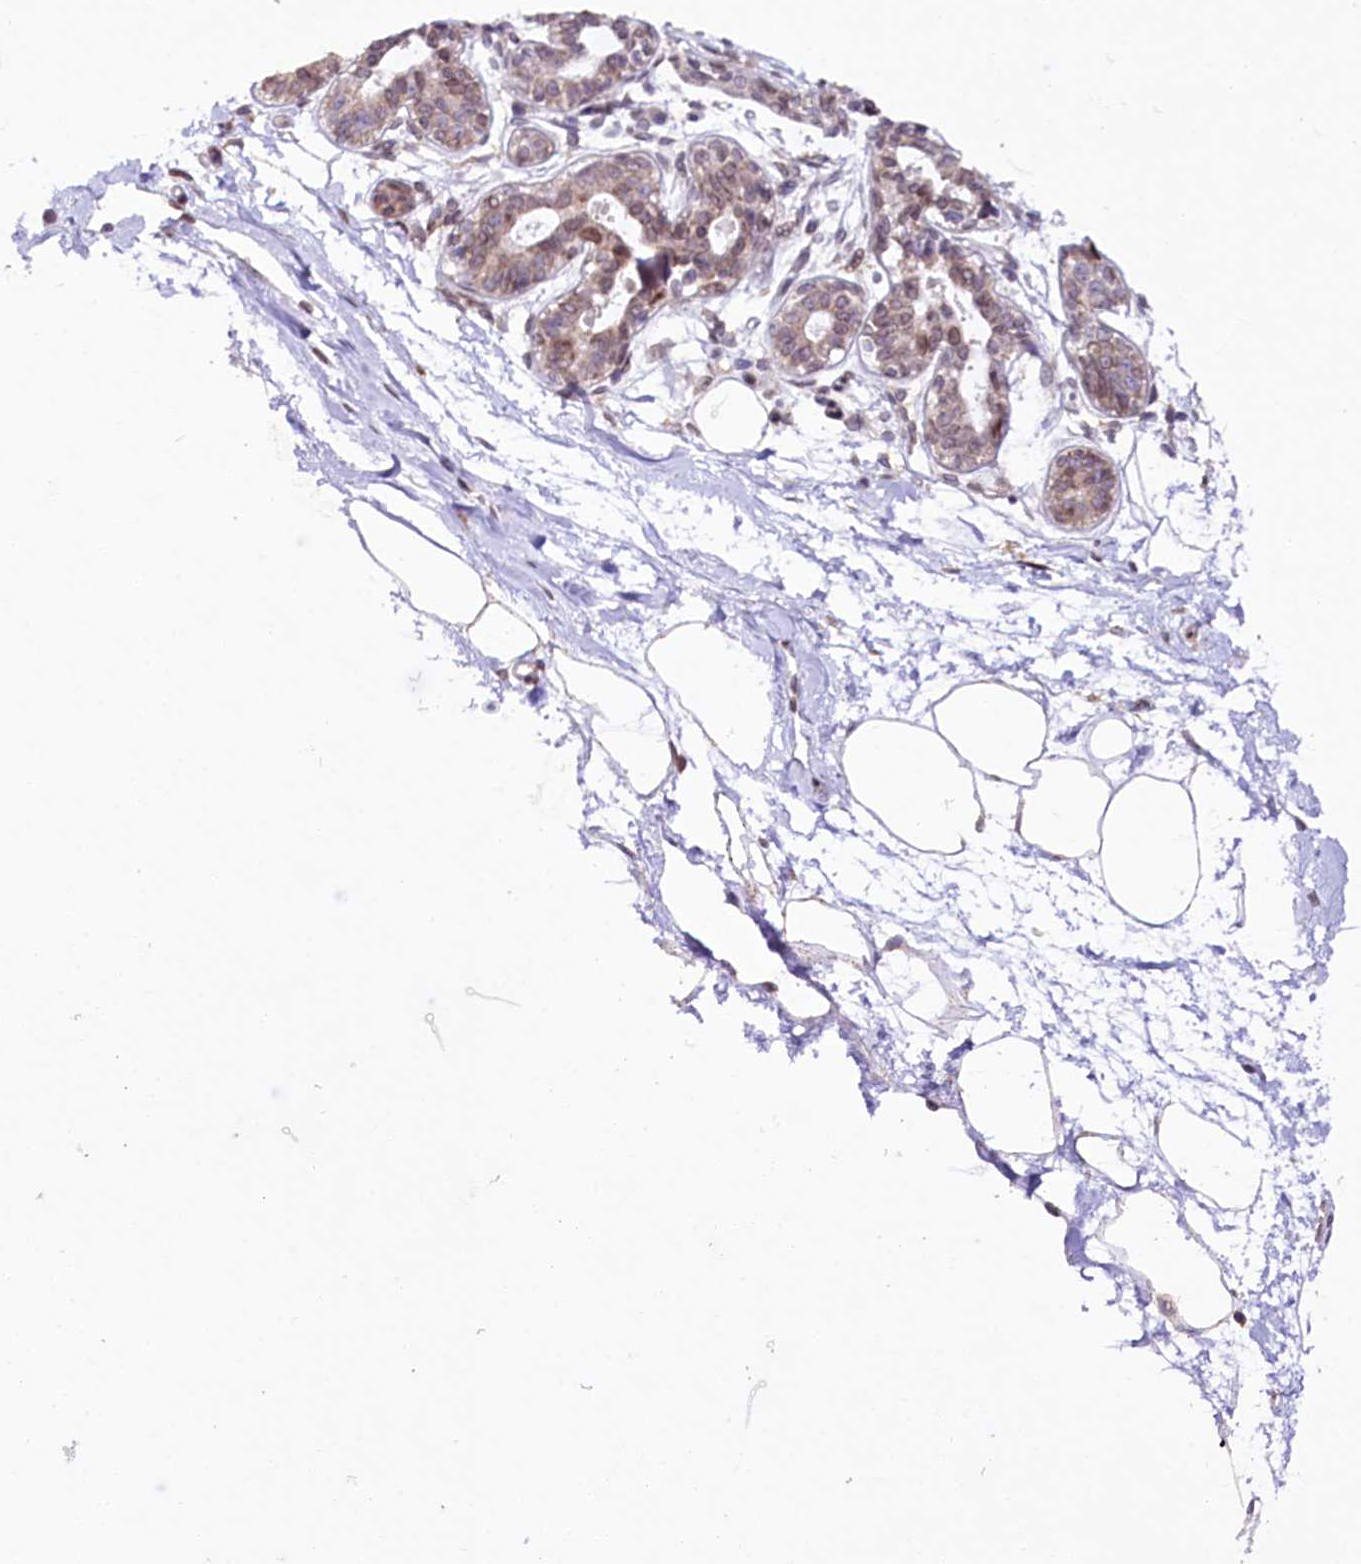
{"staining": {"intensity": "weak", "quantity": "<25%", "location": "cytoplasmic/membranous"}, "tissue": "breast", "cell_type": "Adipocytes", "image_type": "normal", "snomed": [{"axis": "morphology", "description": "Normal tissue, NOS"}, {"axis": "topography", "description": "Breast"}], "caption": "Adipocytes are negative for brown protein staining in unremarkable breast. The staining was performed using DAB (3,3'-diaminobenzidine) to visualize the protein expression in brown, while the nuclei were stained in blue with hematoxylin (Magnification: 20x).", "gene": "ZNF226", "patient": {"sex": "female", "age": 45}}